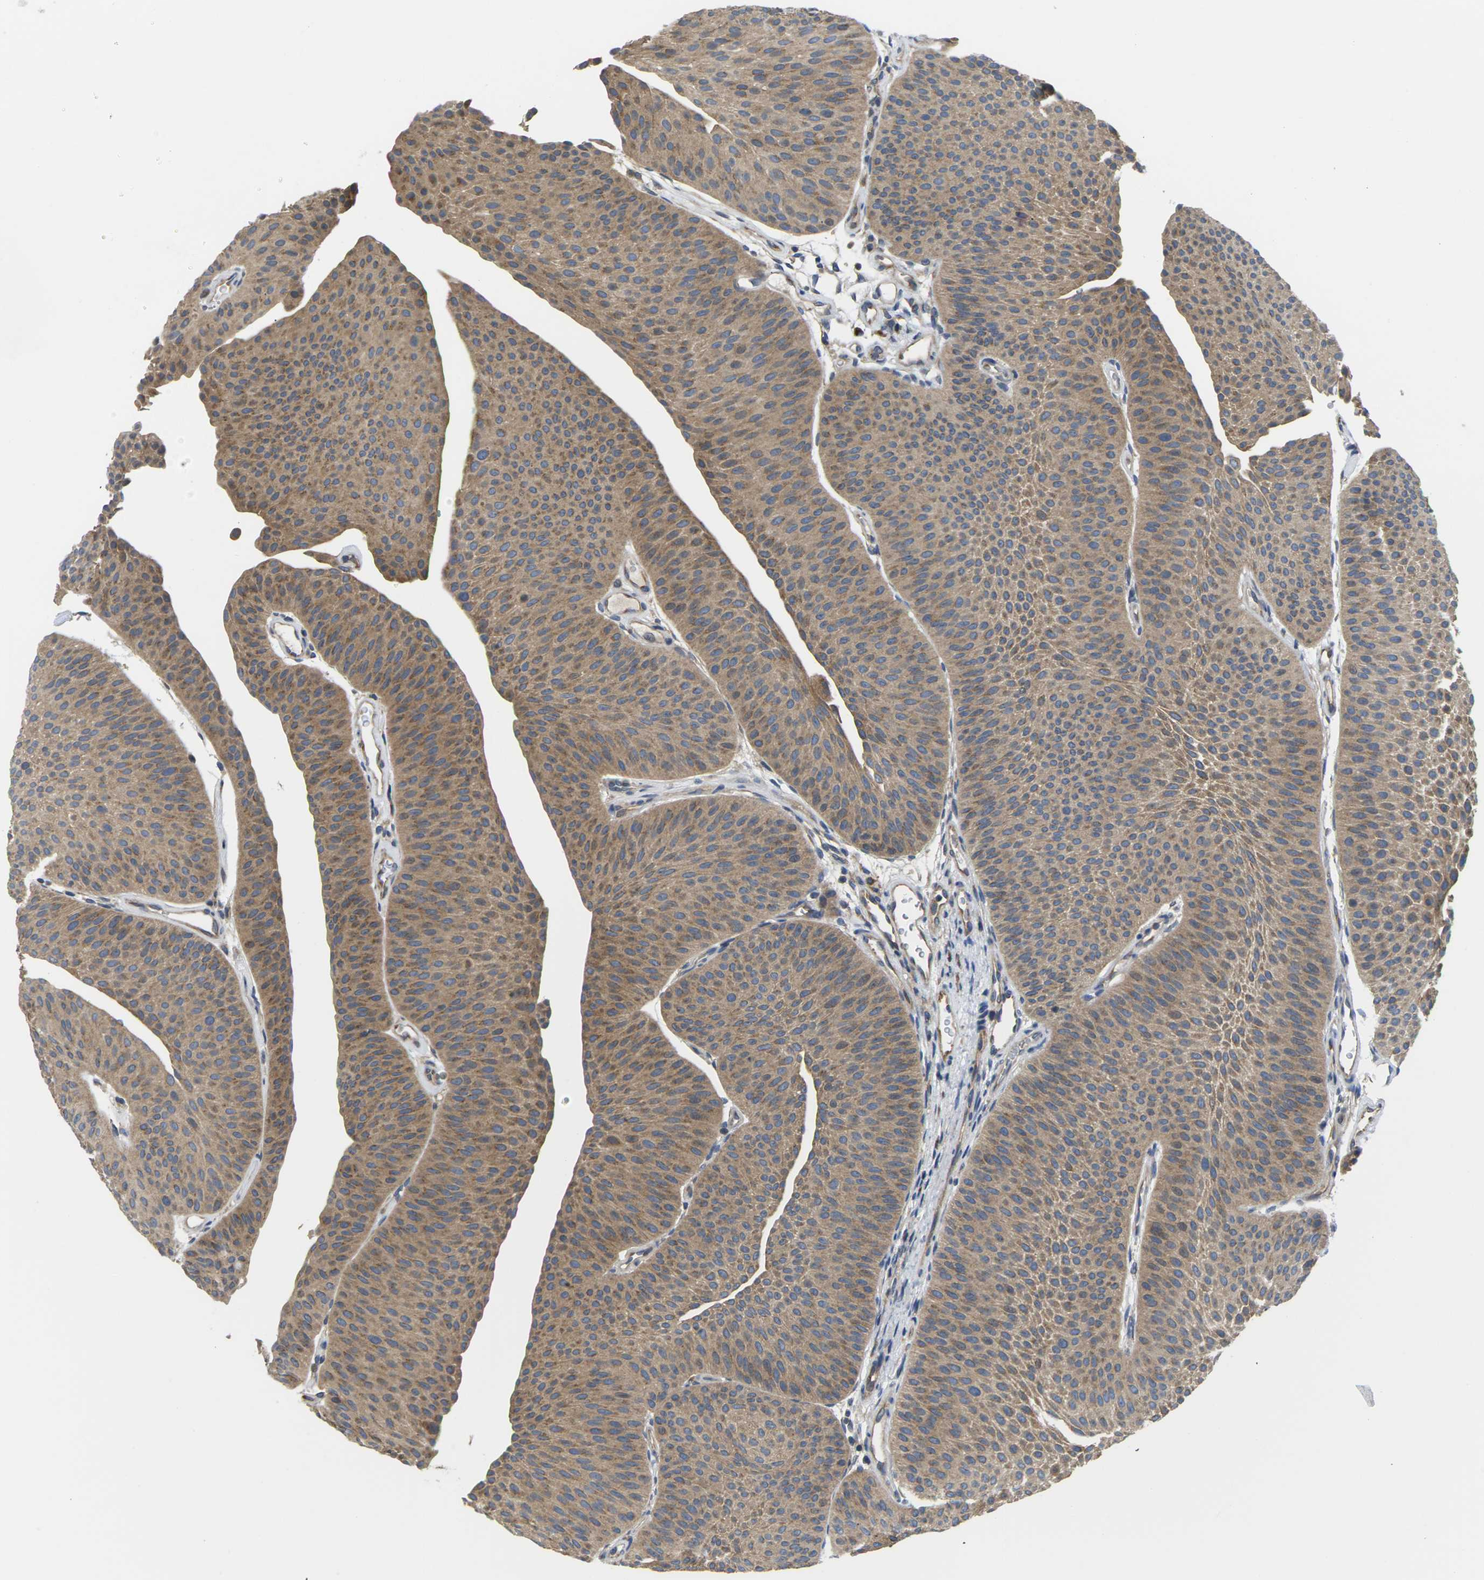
{"staining": {"intensity": "moderate", "quantity": ">75%", "location": "cytoplasmic/membranous"}, "tissue": "urothelial cancer", "cell_type": "Tumor cells", "image_type": "cancer", "snomed": [{"axis": "morphology", "description": "Urothelial carcinoma, Low grade"}, {"axis": "topography", "description": "Urinary bladder"}], "caption": "Moderate cytoplasmic/membranous positivity is present in about >75% of tumor cells in urothelial cancer.", "gene": "TMCC2", "patient": {"sex": "female", "age": 60}}